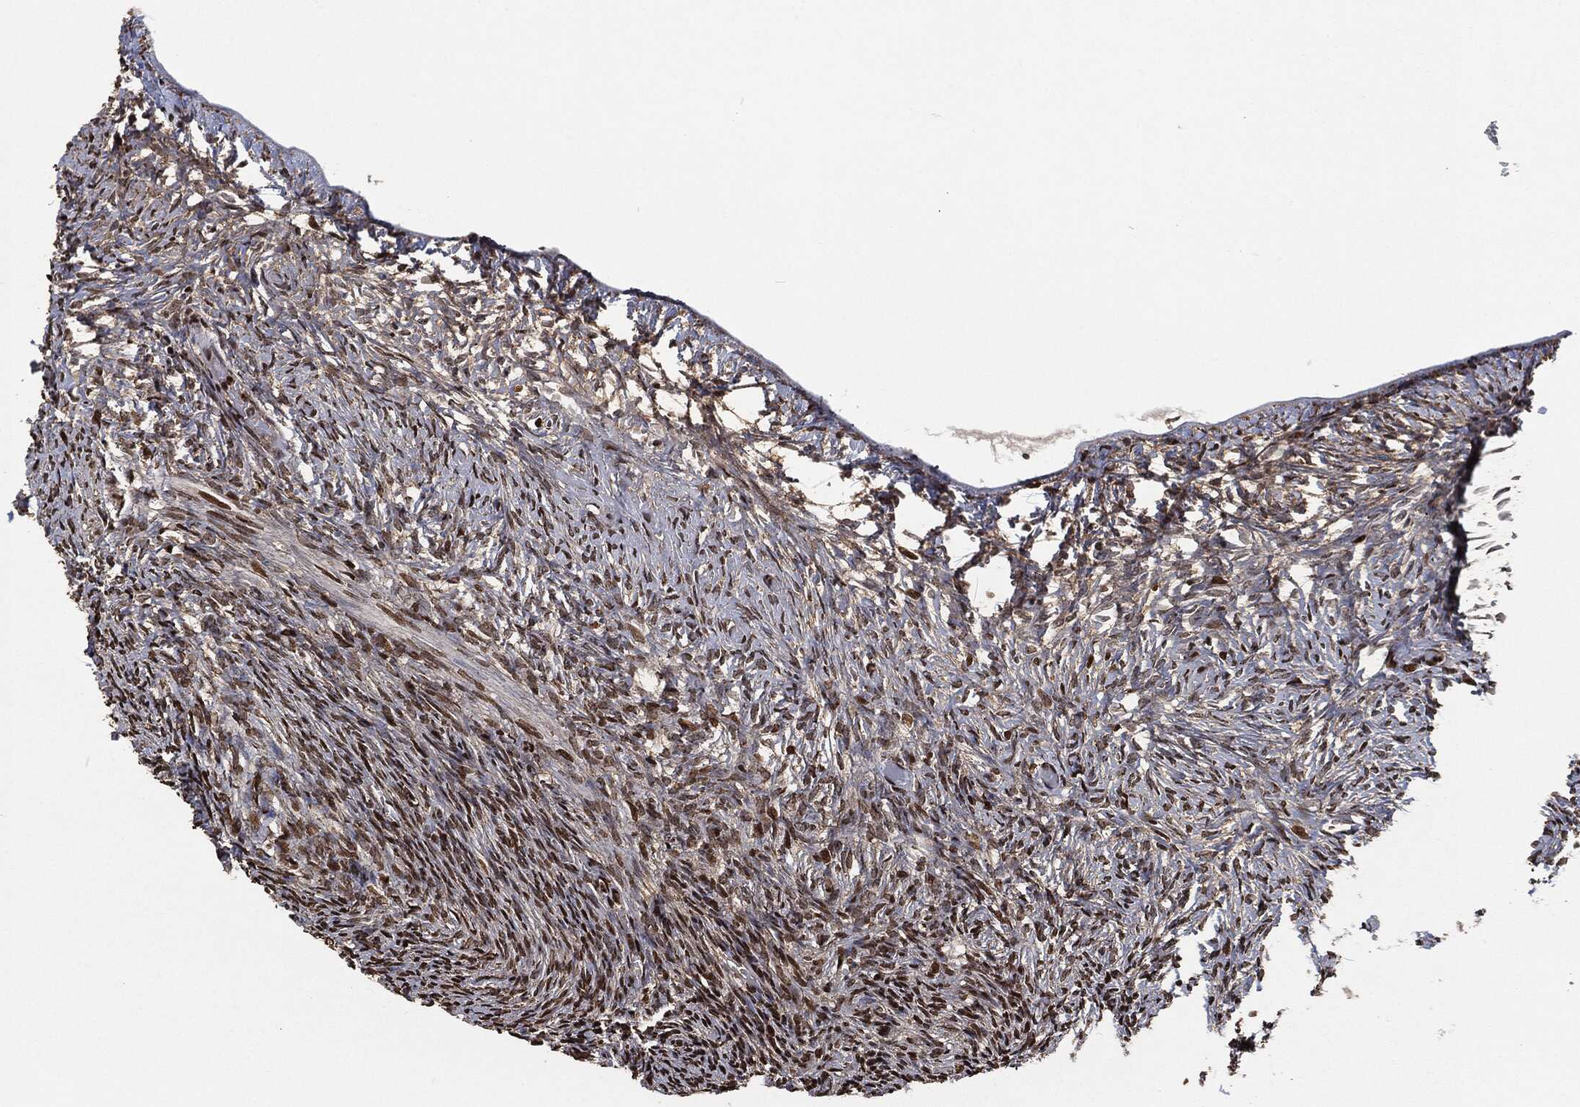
{"staining": {"intensity": "strong", "quantity": ">75%", "location": "nuclear"}, "tissue": "ovary", "cell_type": "Follicle cells", "image_type": "normal", "snomed": [{"axis": "morphology", "description": "Normal tissue, NOS"}, {"axis": "topography", "description": "Ovary"}], "caption": "The micrograph shows staining of benign ovary, revealing strong nuclear protein staining (brown color) within follicle cells. Immunohistochemistry stains the protein of interest in brown and the nuclei are stained blue.", "gene": "SNAI1", "patient": {"sex": "female", "age": 39}}